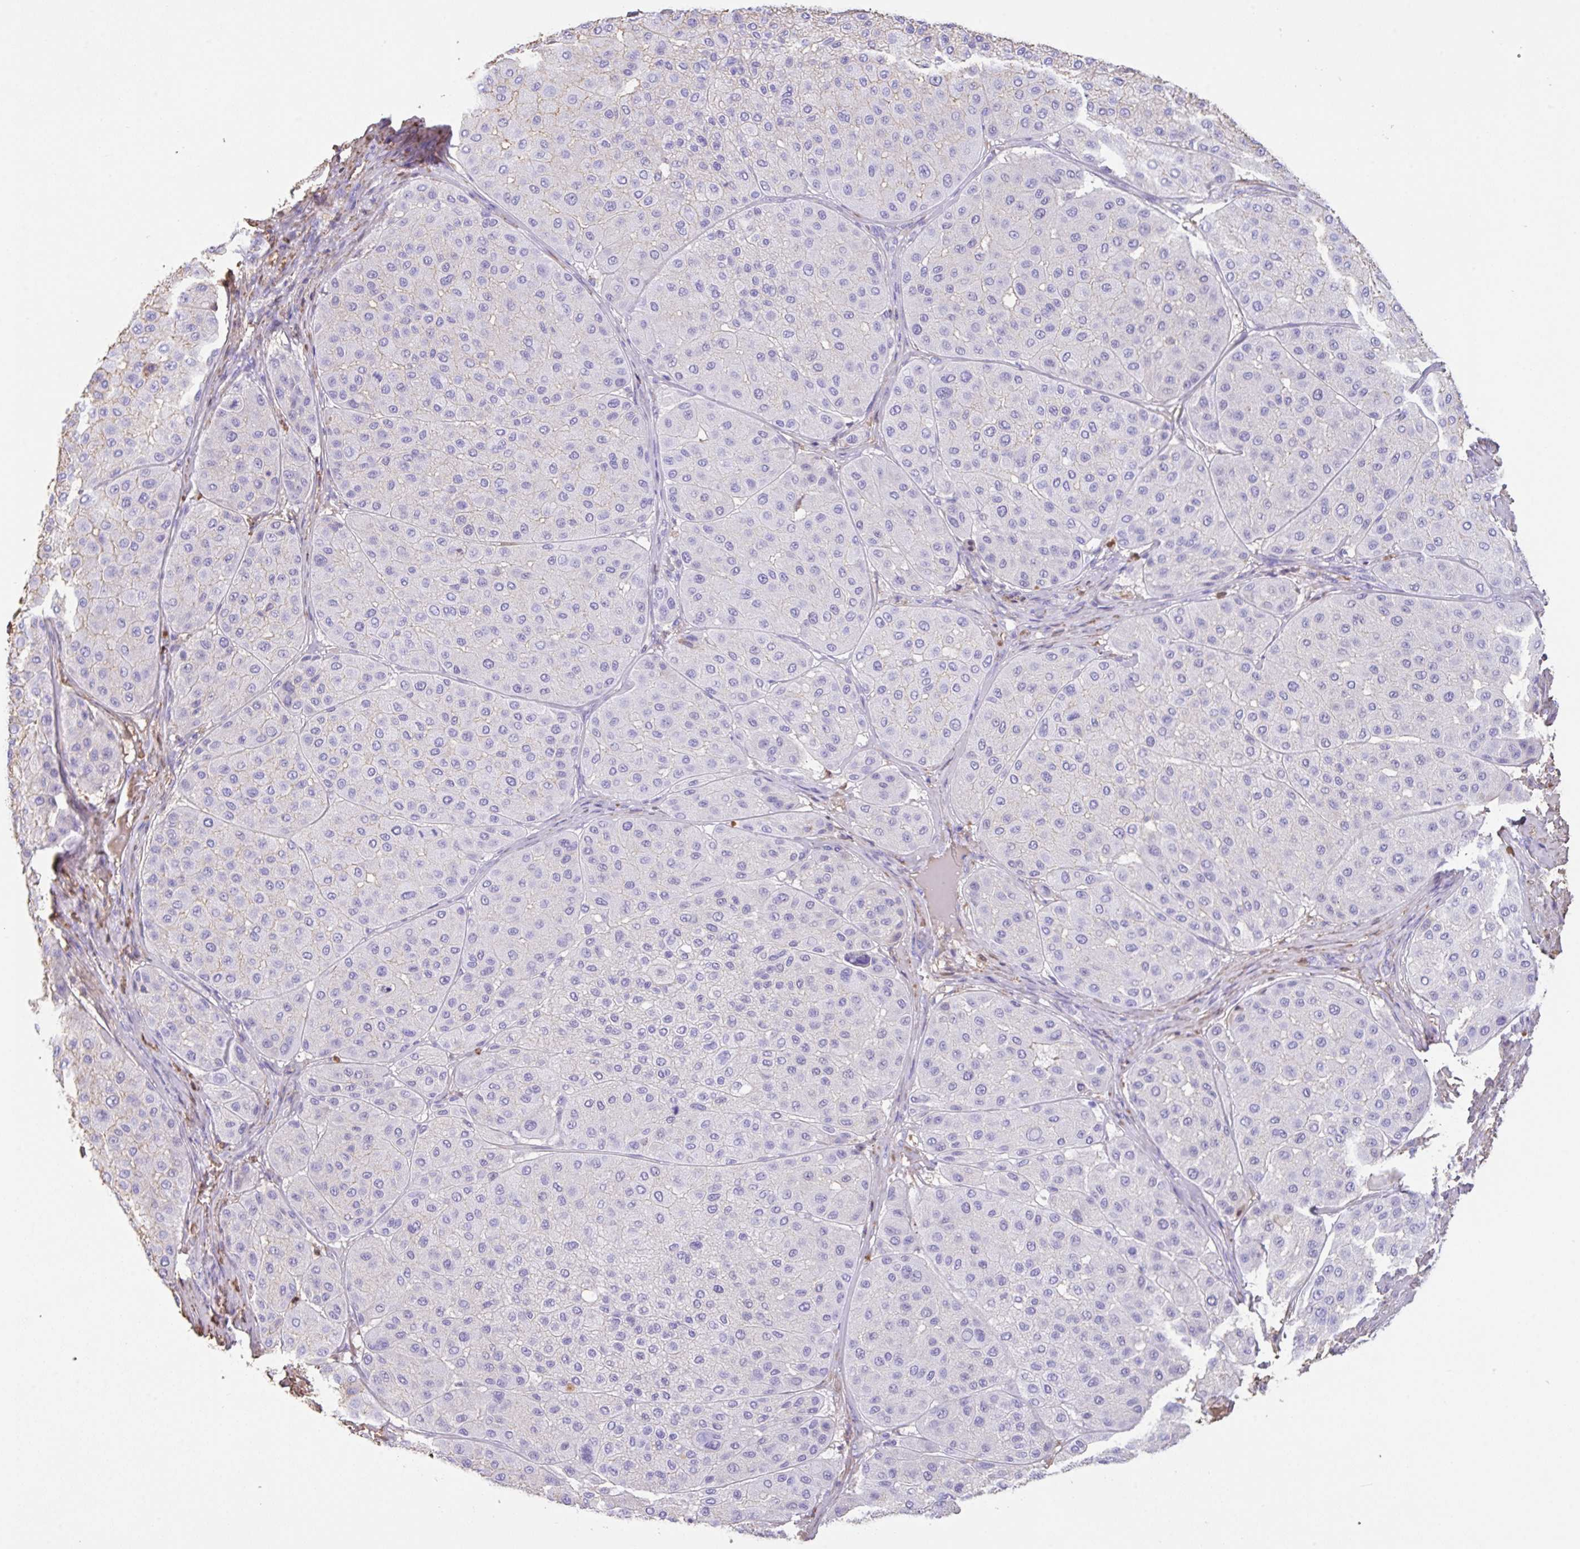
{"staining": {"intensity": "negative", "quantity": "none", "location": "none"}, "tissue": "melanoma", "cell_type": "Tumor cells", "image_type": "cancer", "snomed": [{"axis": "morphology", "description": "Malignant melanoma, Metastatic site"}, {"axis": "topography", "description": "Smooth muscle"}], "caption": "IHC photomicrograph of human melanoma stained for a protein (brown), which displays no positivity in tumor cells.", "gene": "HOXC12", "patient": {"sex": "male", "age": 41}}